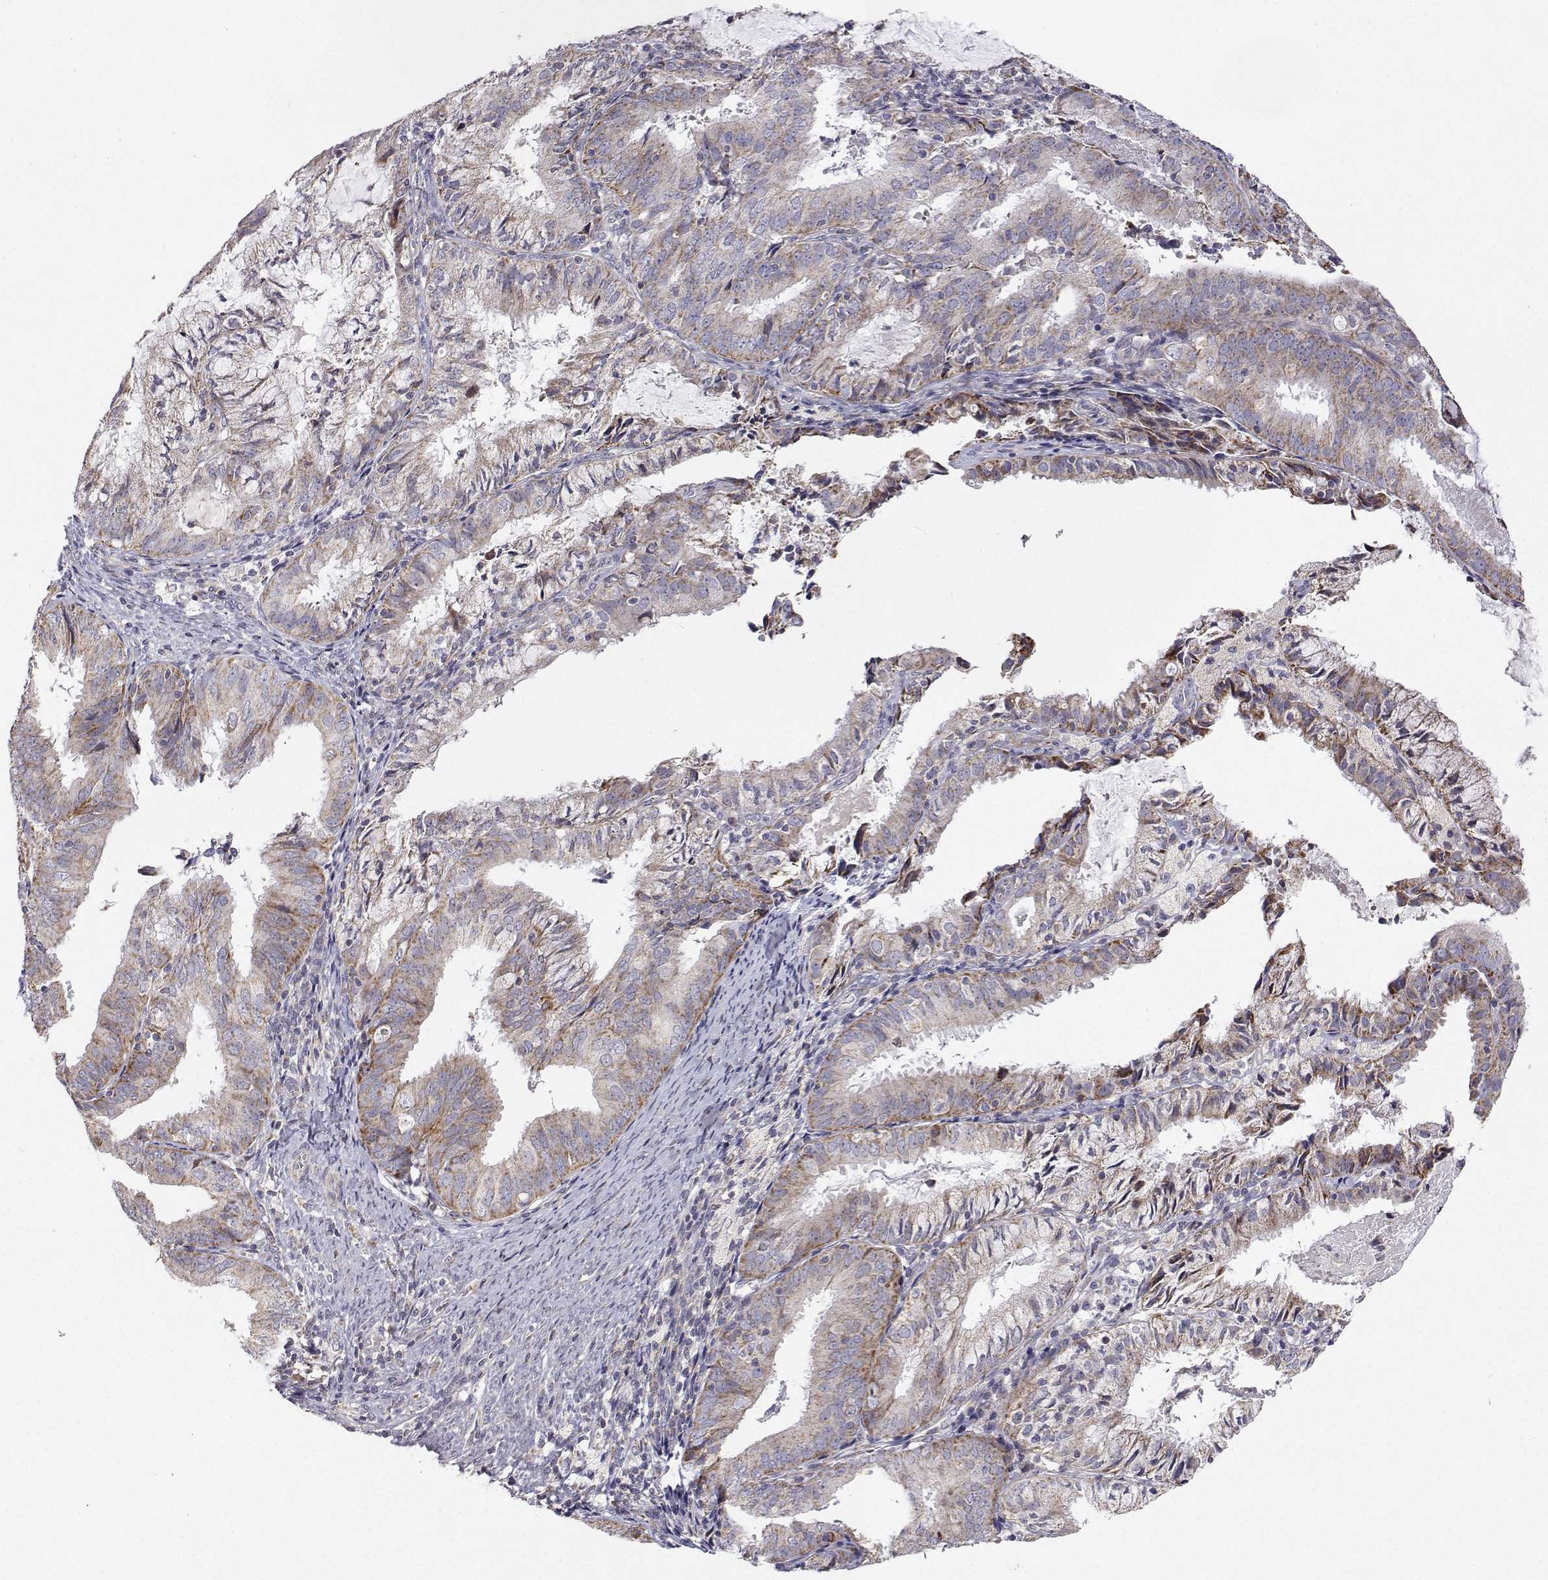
{"staining": {"intensity": "weak", "quantity": "25%-75%", "location": "cytoplasmic/membranous"}, "tissue": "endometrial cancer", "cell_type": "Tumor cells", "image_type": "cancer", "snomed": [{"axis": "morphology", "description": "Adenocarcinoma, NOS"}, {"axis": "topography", "description": "Endometrium"}], "caption": "Endometrial adenocarcinoma stained with a brown dye demonstrates weak cytoplasmic/membranous positive expression in approximately 25%-75% of tumor cells.", "gene": "MRPL3", "patient": {"sex": "female", "age": 57}}